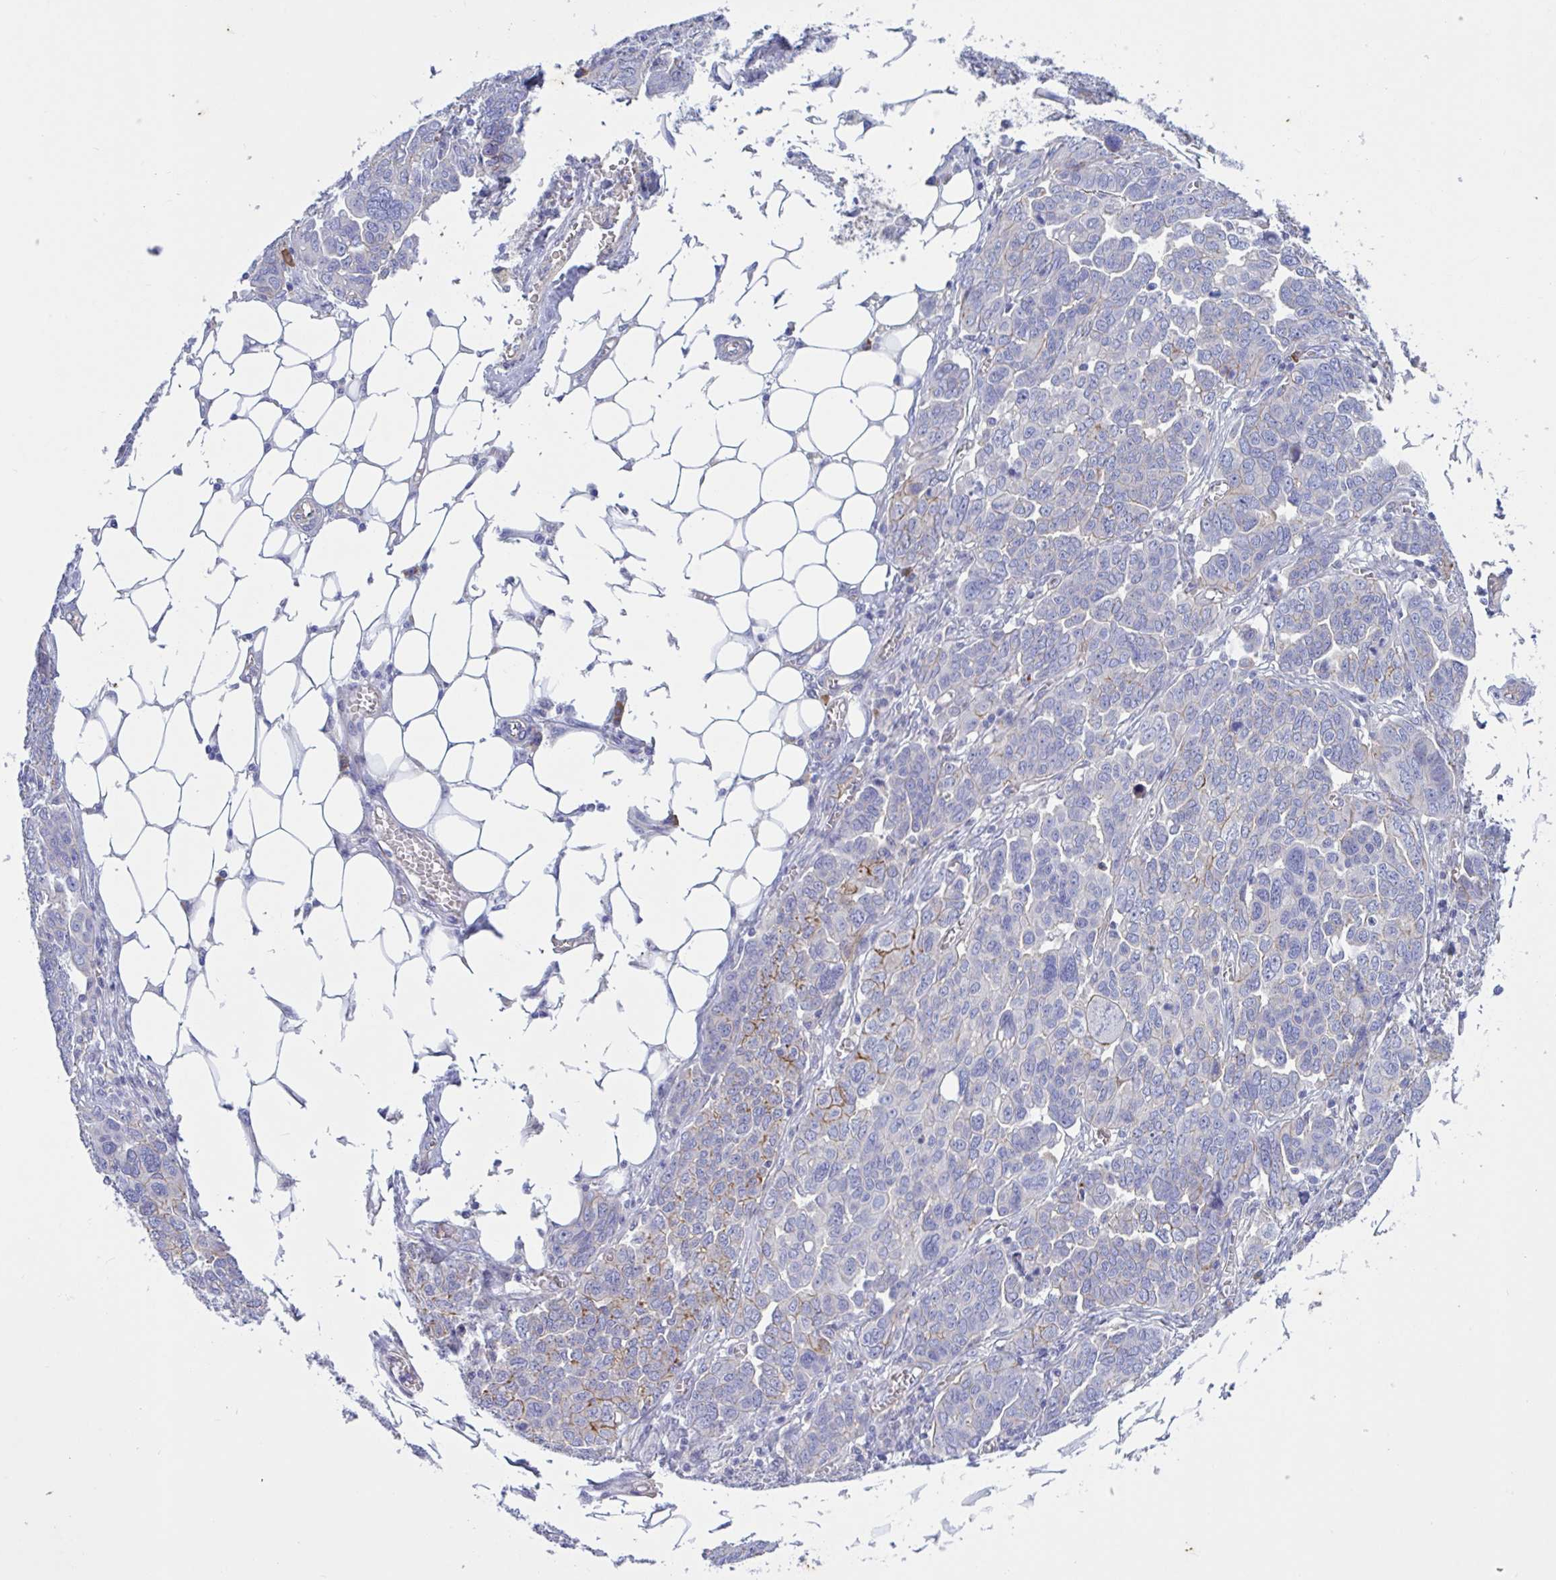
{"staining": {"intensity": "moderate", "quantity": "<25%", "location": "cytoplasmic/membranous"}, "tissue": "ovarian cancer", "cell_type": "Tumor cells", "image_type": "cancer", "snomed": [{"axis": "morphology", "description": "Cystadenocarcinoma, serous, NOS"}, {"axis": "topography", "description": "Ovary"}], "caption": "This is an image of IHC staining of ovarian serous cystadenocarcinoma, which shows moderate positivity in the cytoplasmic/membranous of tumor cells.", "gene": "SLC66A1", "patient": {"sex": "female", "age": 59}}